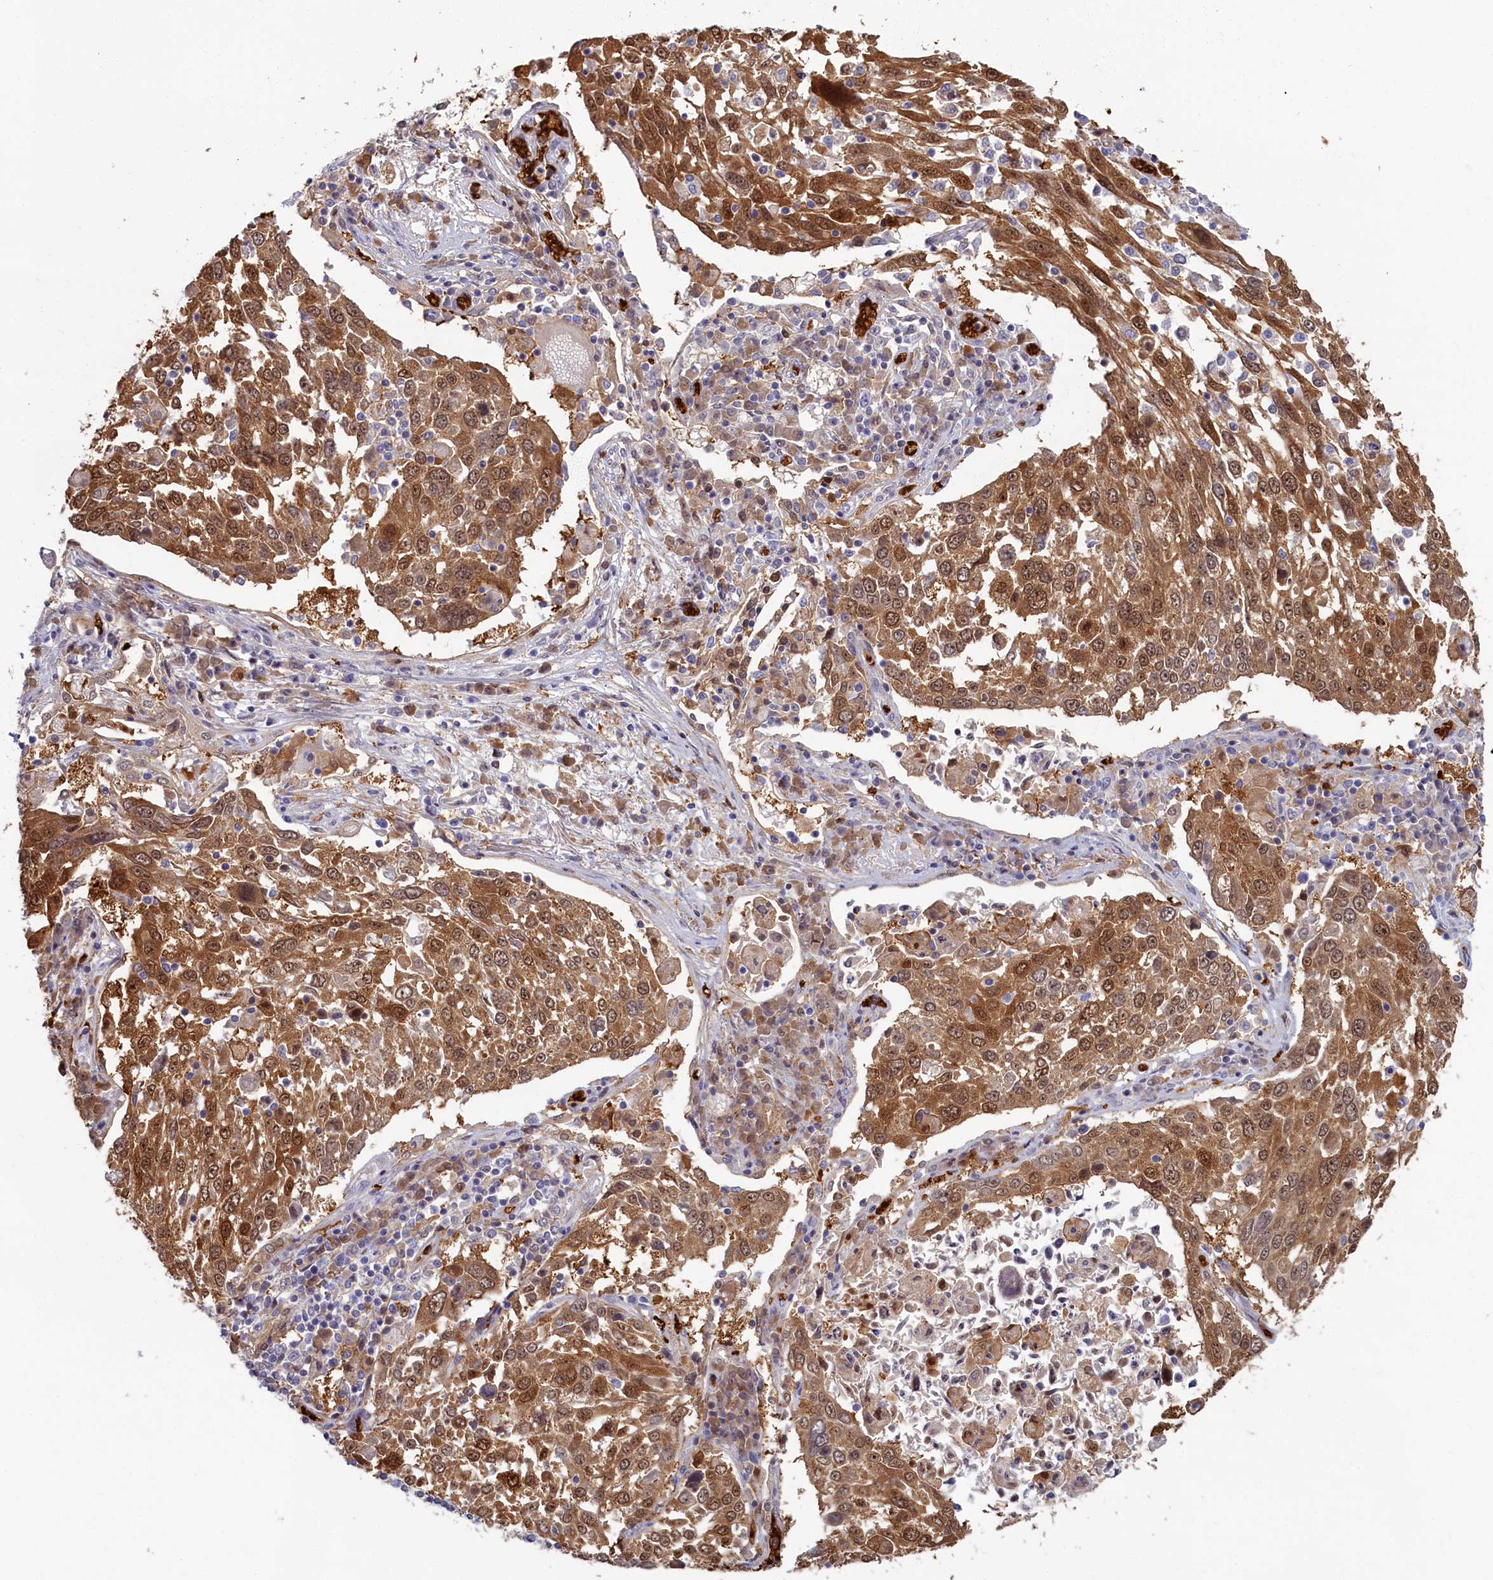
{"staining": {"intensity": "moderate", "quantity": ">75%", "location": "cytoplasmic/membranous,nuclear"}, "tissue": "lung cancer", "cell_type": "Tumor cells", "image_type": "cancer", "snomed": [{"axis": "morphology", "description": "Squamous cell carcinoma, NOS"}, {"axis": "topography", "description": "Lung"}], "caption": "Protein analysis of lung squamous cell carcinoma tissue exhibits moderate cytoplasmic/membranous and nuclear positivity in approximately >75% of tumor cells.", "gene": "BLVRB", "patient": {"sex": "male", "age": 65}}